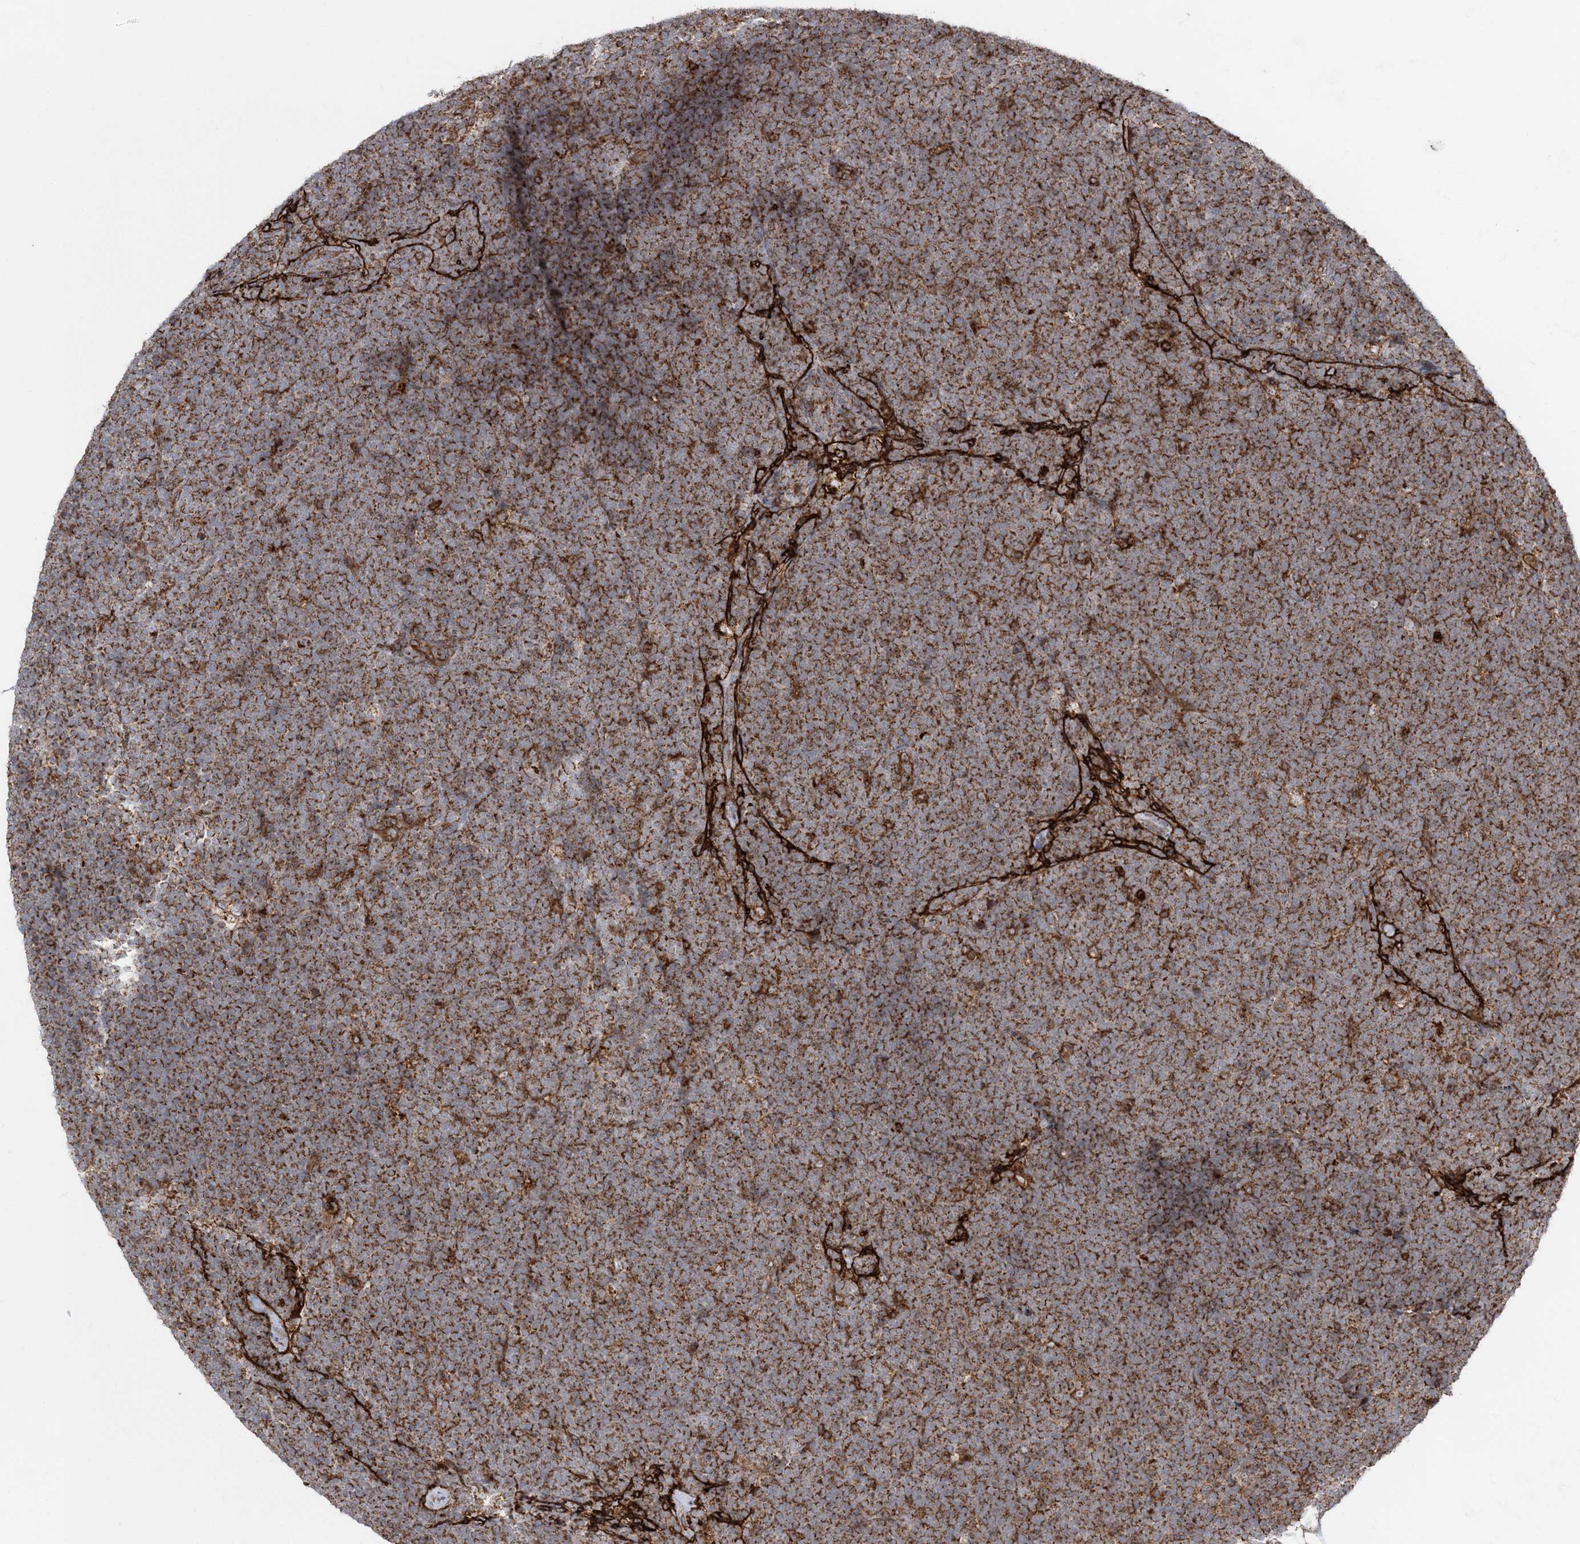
{"staining": {"intensity": "moderate", "quantity": ">75%", "location": "cytoplasmic/membranous"}, "tissue": "lymphoma", "cell_type": "Tumor cells", "image_type": "cancer", "snomed": [{"axis": "morphology", "description": "Malignant lymphoma, non-Hodgkin's type, High grade"}, {"axis": "topography", "description": "Lymph node"}], "caption": "Human malignant lymphoma, non-Hodgkin's type (high-grade) stained for a protein (brown) displays moderate cytoplasmic/membranous positive staining in approximately >75% of tumor cells.", "gene": "LRPPRC", "patient": {"sex": "male", "age": 13}}